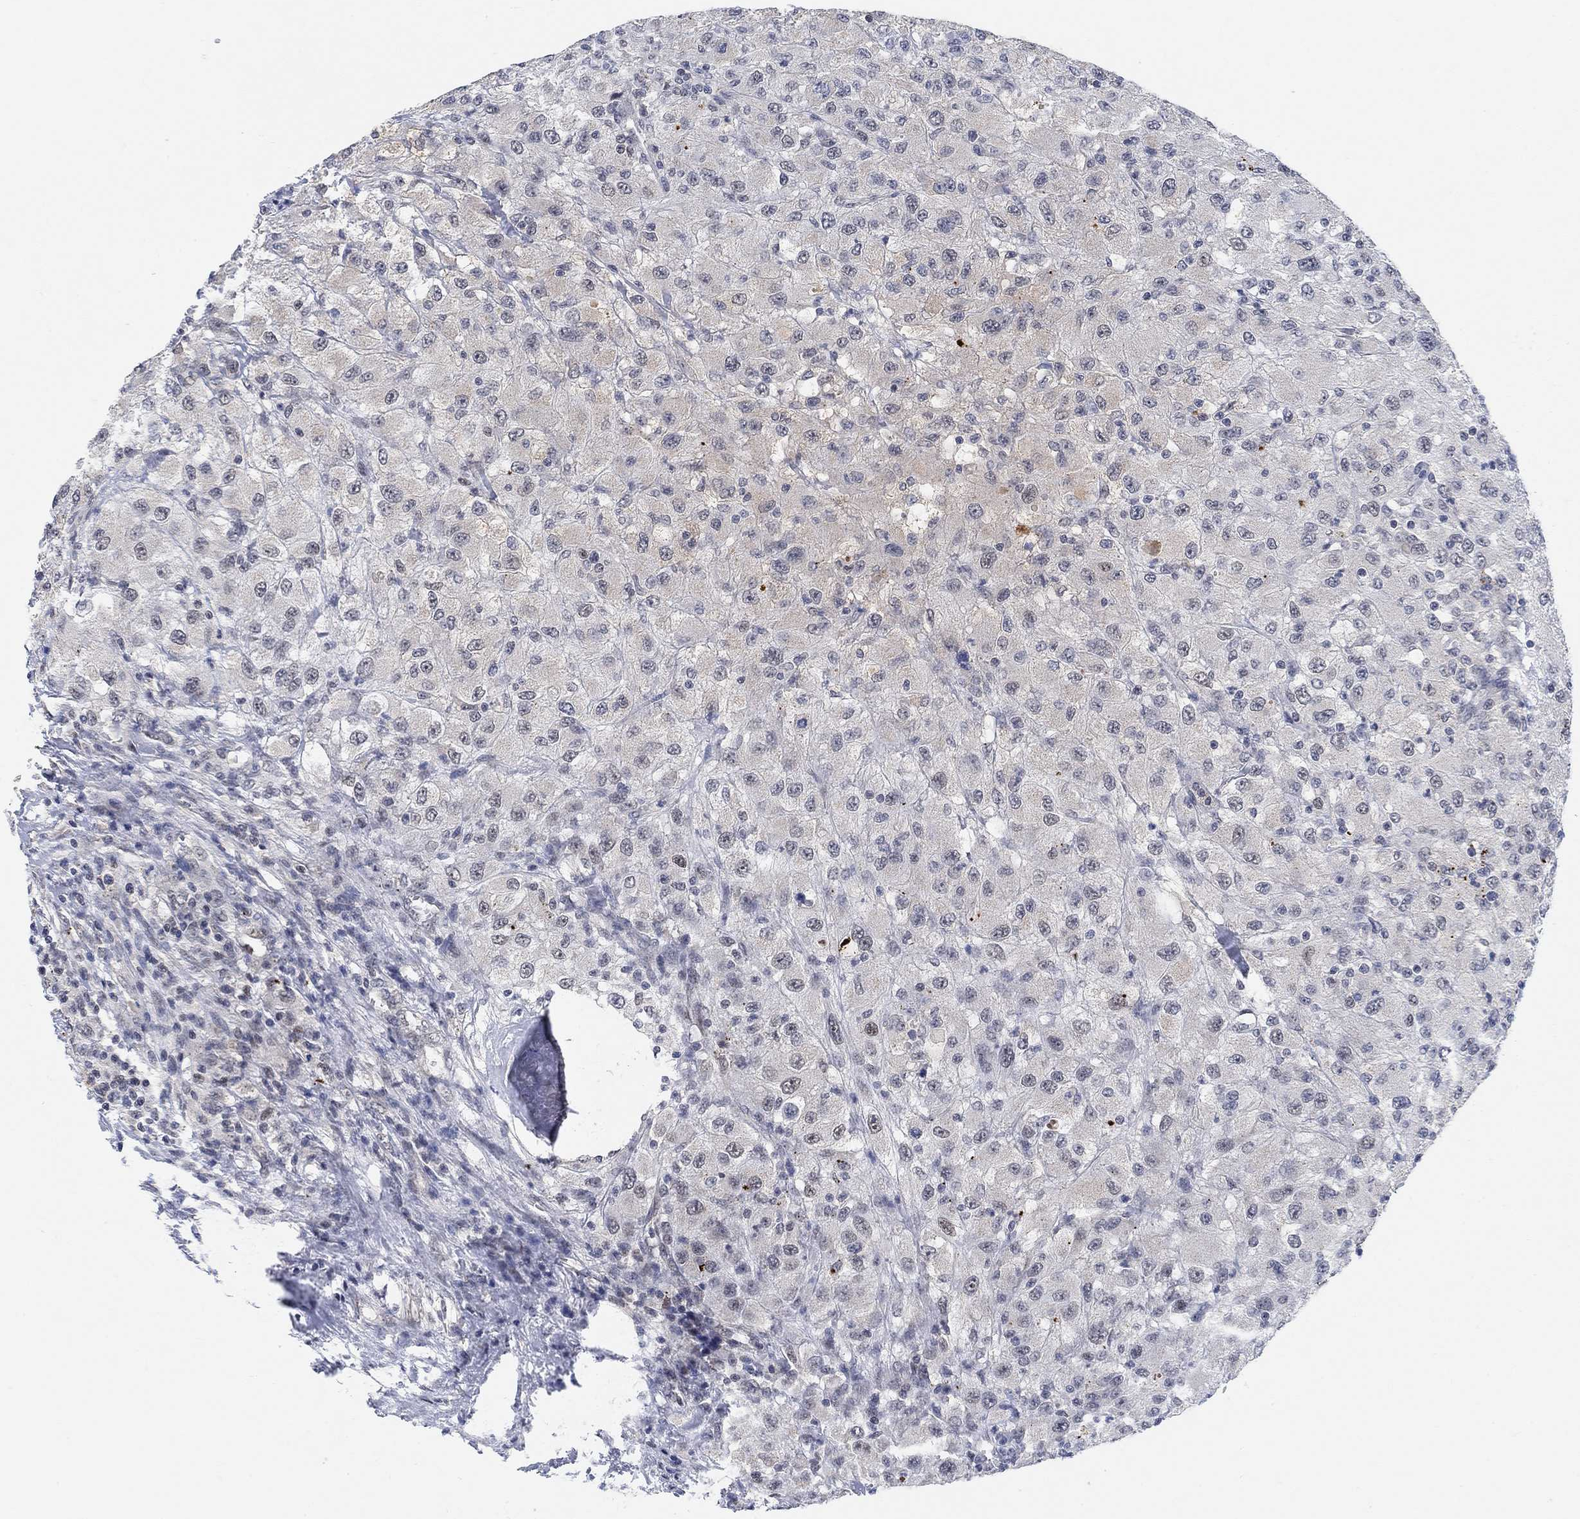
{"staining": {"intensity": "moderate", "quantity": "<25%", "location": "nuclear"}, "tissue": "renal cancer", "cell_type": "Tumor cells", "image_type": "cancer", "snomed": [{"axis": "morphology", "description": "Adenocarcinoma, NOS"}, {"axis": "topography", "description": "Kidney"}], "caption": "Moderate nuclear staining for a protein is appreciated in approximately <25% of tumor cells of renal cancer using immunohistochemistry (IHC).", "gene": "THAP8", "patient": {"sex": "female", "age": 67}}